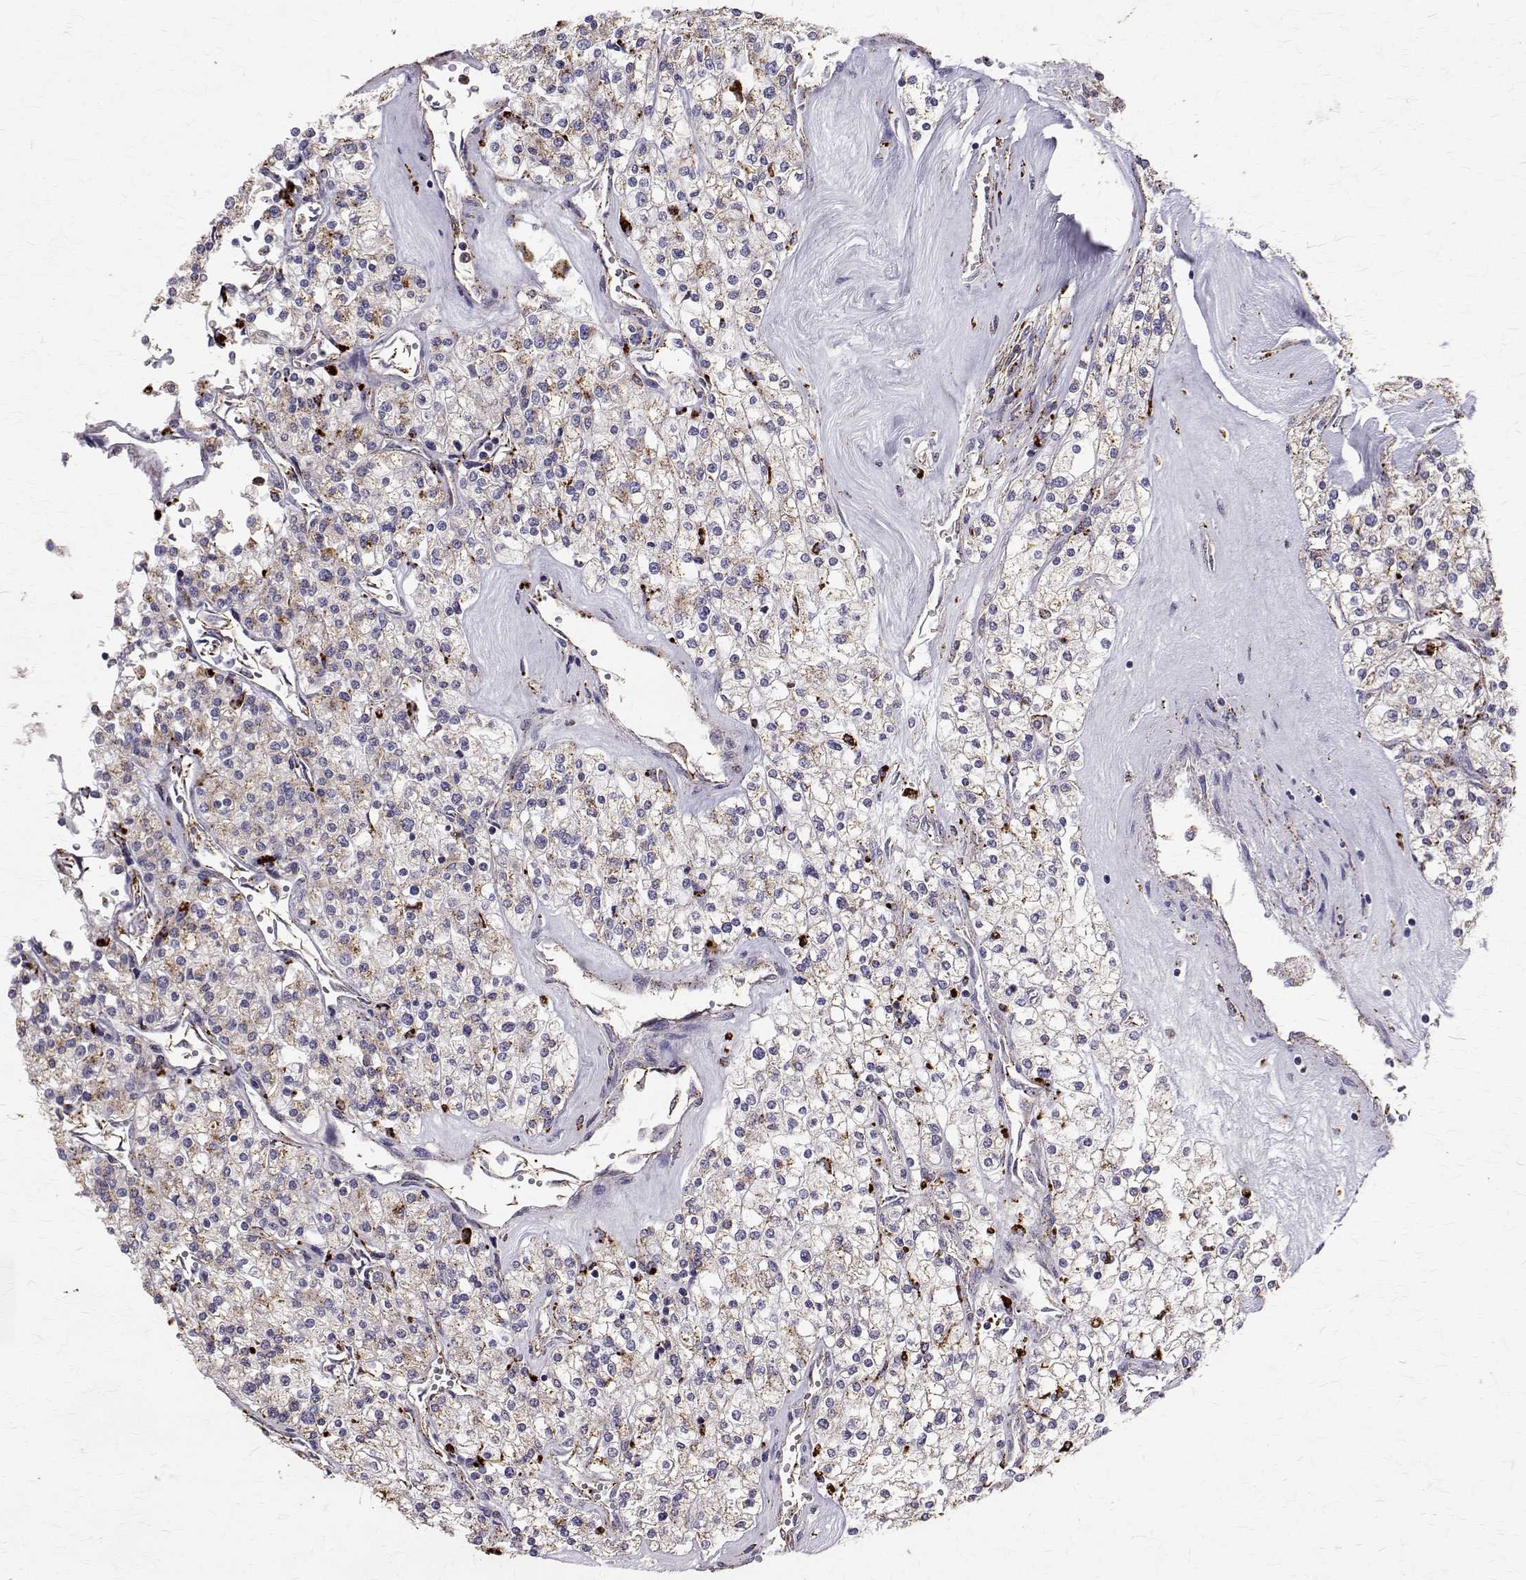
{"staining": {"intensity": "weak", "quantity": "<25%", "location": "cytoplasmic/membranous"}, "tissue": "renal cancer", "cell_type": "Tumor cells", "image_type": "cancer", "snomed": [{"axis": "morphology", "description": "Adenocarcinoma, NOS"}, {"axis": "topography", "description": "Kidney"}], "caption": "The IHC image has no significant expression in tumor cells of adenocarcinoma (renal) tissue. The staining was performed using DAB (3,3'-diaminobenzidine) to visualize the protein expression in brown, while the nuclei were stained in blue with hematoxylin (Magnification: 20x).", "gene": "TPP1", "patient": {"sex": "male", "age": 80}}